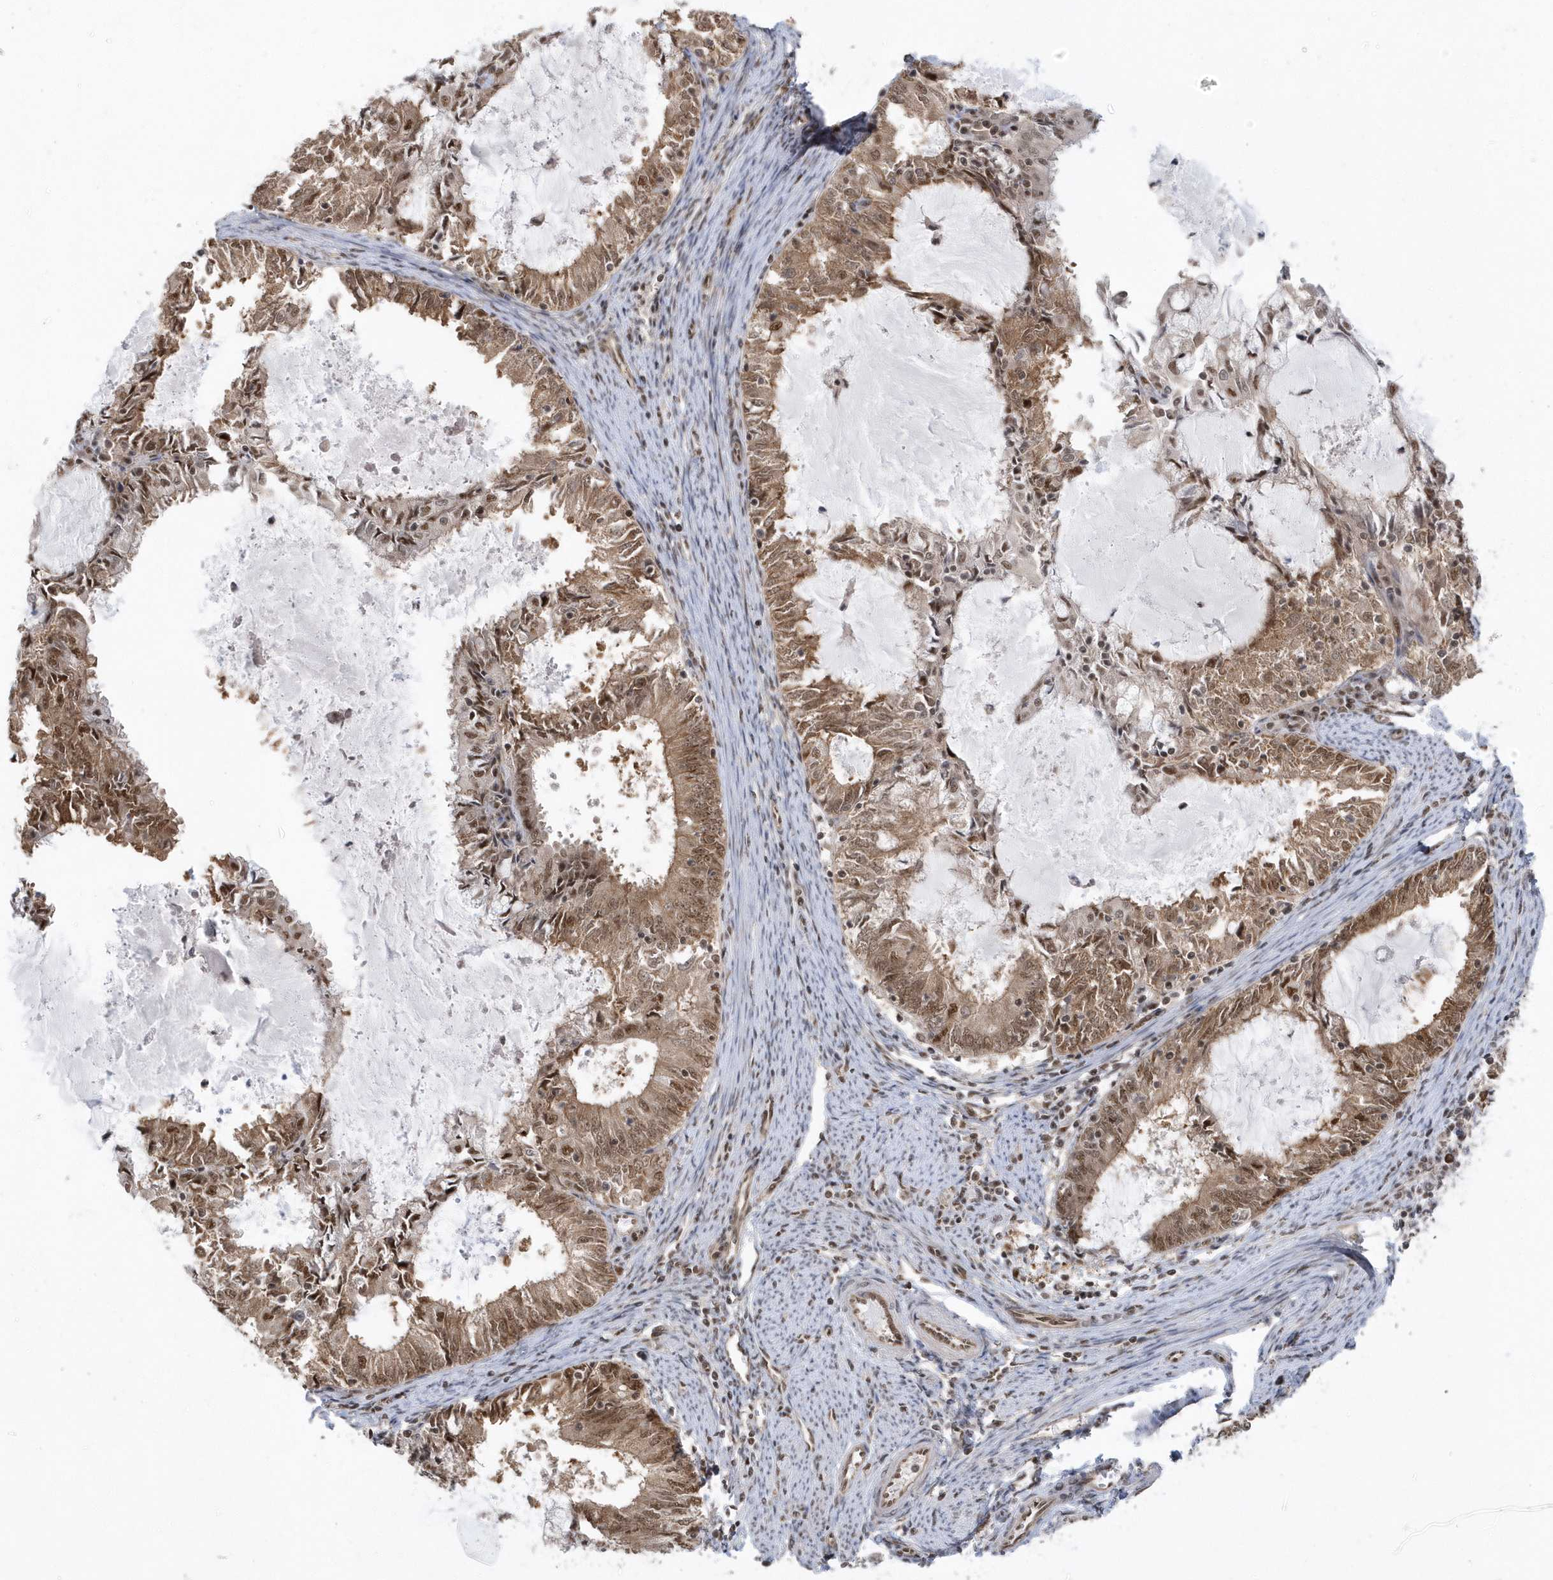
{"staining": {"intensity": "moderate", "quantity": ">75%", "location": "cytoplasmic/membranous,nuclear"}, "tissue": "endometrial cancer", "cell_type": "Tumor cells", "image_type": "cancer", "snomed": [{"axis": "morphology", "description": "Adenocarcinoma, NOS"}, {"axis": "topography", "description": "Endometrium"}], "caption": "This photomicrograph shows immunohistochemistry (IHC) staining of adenocarcinoma (endometrial), with medium moderate cytoplasmic/membranous and nuclear staining in approximately >75% of tumor cells.", "gene": "SEPHS1", "patient": {"sex": "female", "age": 57}}